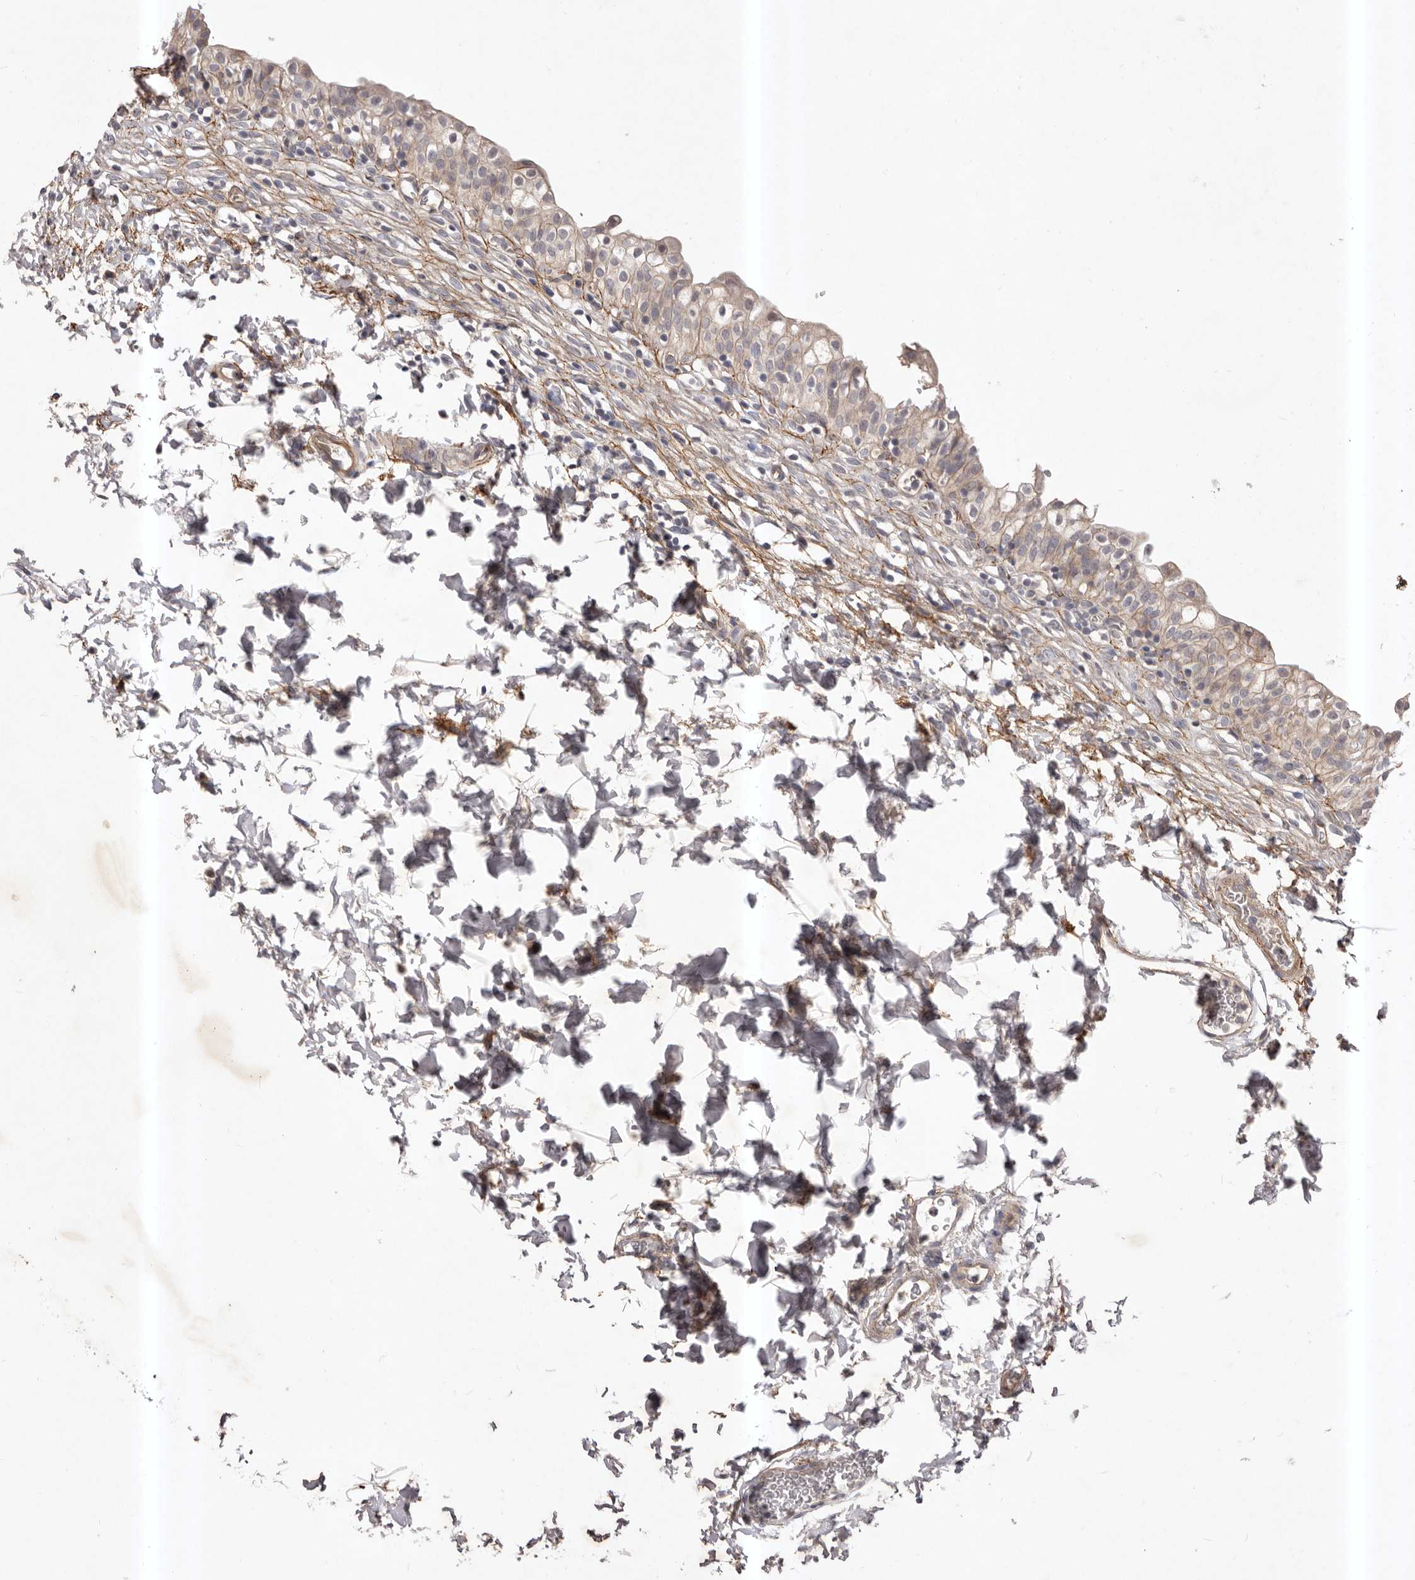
{"staining": {"intensity": "weak", "quantity": "25%-75%", "location": "cytoplasmic/membranous"}, "tissue": "urinary bladder", "cell_type": "Urothelial cells", "image_type": "normal", "snomed": [{"axis": "morphology", "description": "Normal tissue, NOS"}, {"axis": "topography", "description": "Urinary bladder"}], "caption": "IHC staining of unremarkable urinary bladder, which displays low levels of weak cytoplasmic/membranous staining in approximately 25%-75% of urothelial cells indicating weak cytoplasmic/membranous protein expression. The staining was performed using DAB (brown) for protein detection and nuclei were counterstained in hematoxylin (blue).", "gene": "HBS1L", "patient": {"sex": "male", "age": 55}}